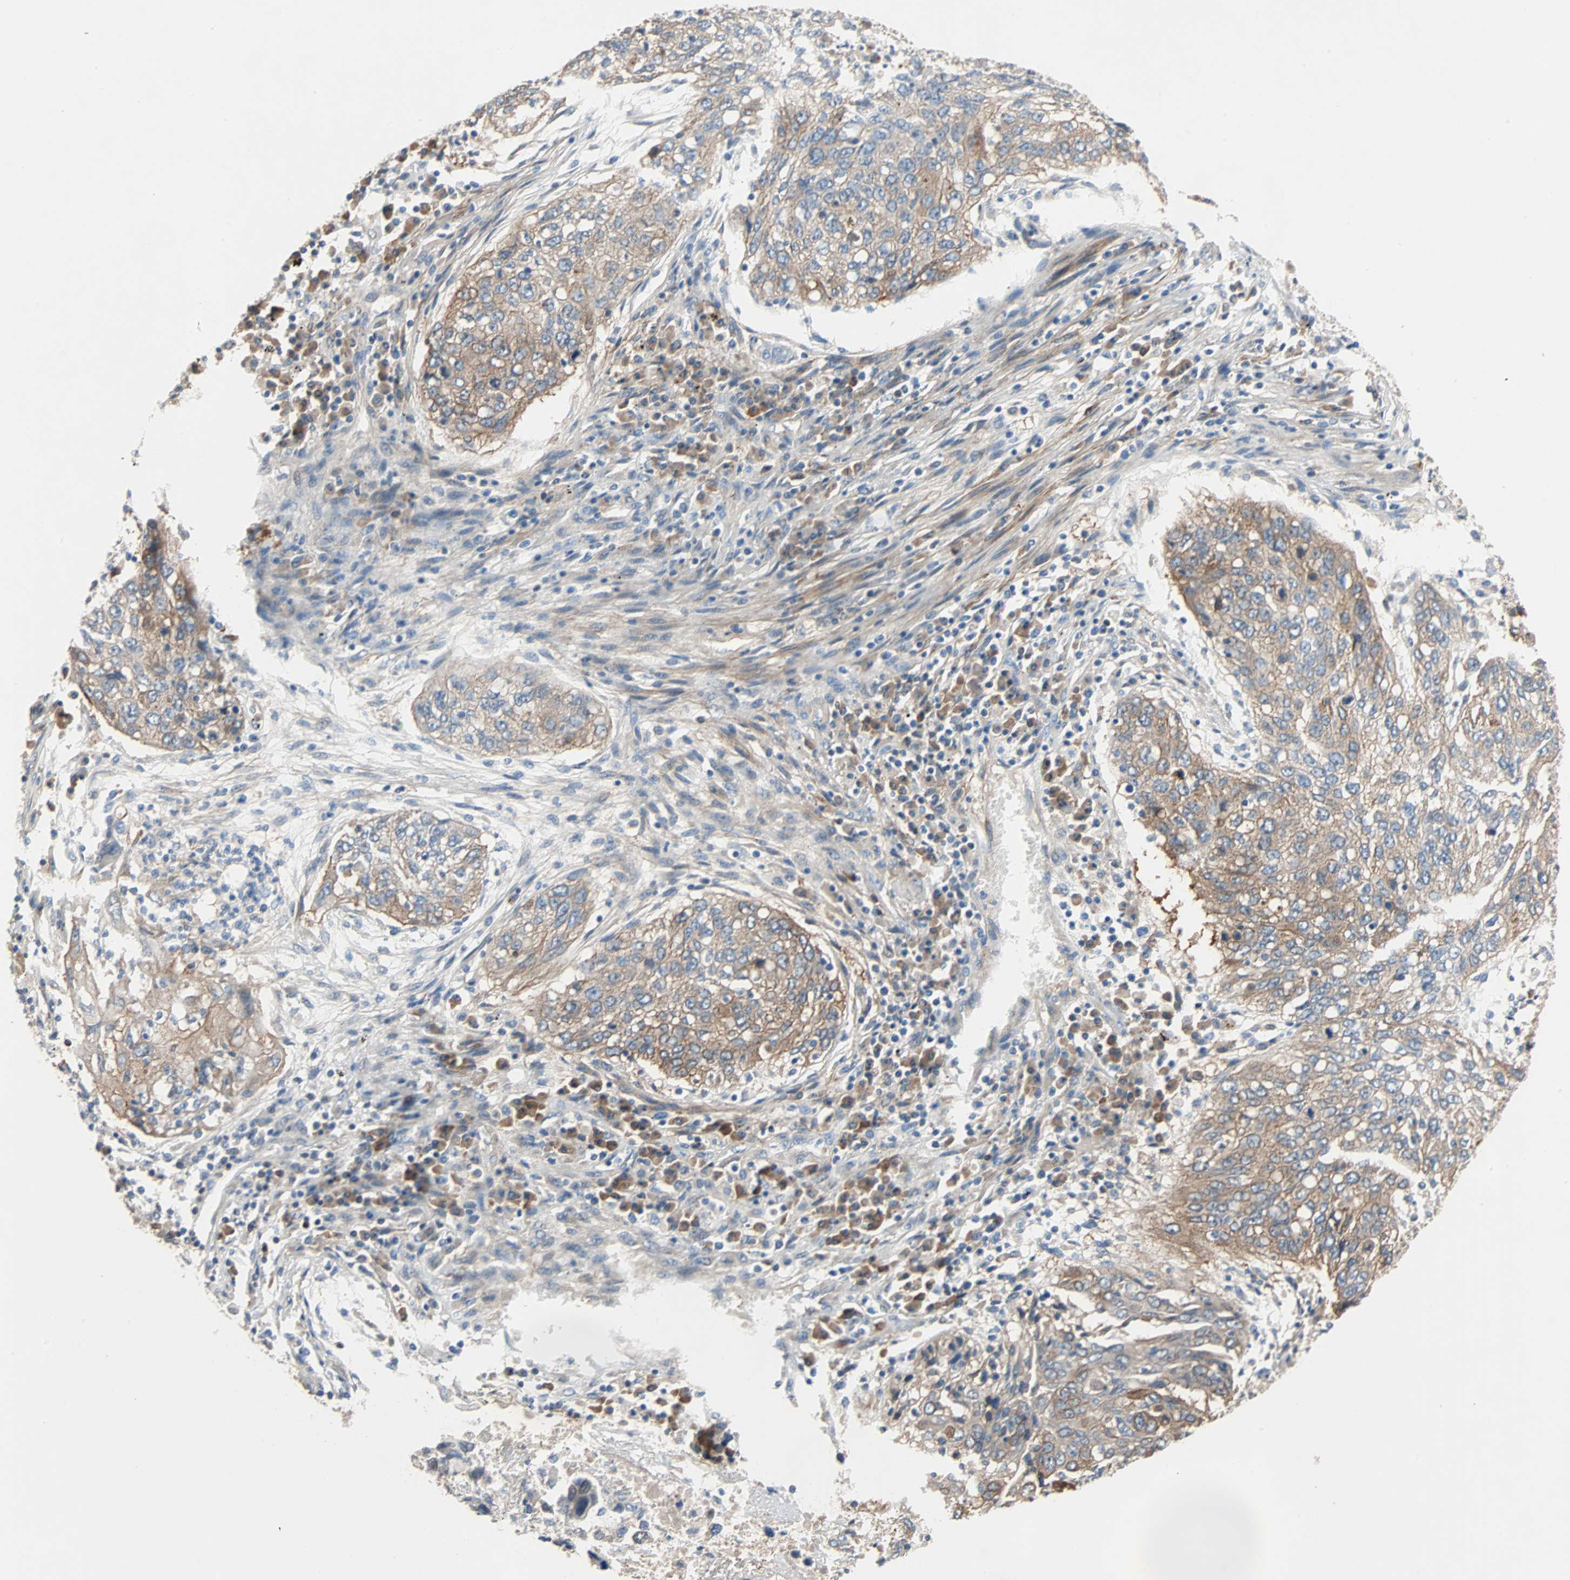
{"staining": {"intensity": "moderate", "quantity": "25%-75%", "location": "cytoplasmic/membranous"}, "tissue": "lung cancer", "cell_type": "Tumor cells", "image_type": "cancer", "snomed": [{"axis": "morphology", "description": "Squamous cell carcinoma, NOS"}, {"axis": "topography", "description": "Lung"}], "caption": "Brown immunohistochemical staining in human lung squamous cell carcinoma displays moderate cytoplasmic/membranous staining in about 25%-75% of tumor cells.", "gene": "TNFRSF12A", "patient": {"sex": "female", "age": 63}}